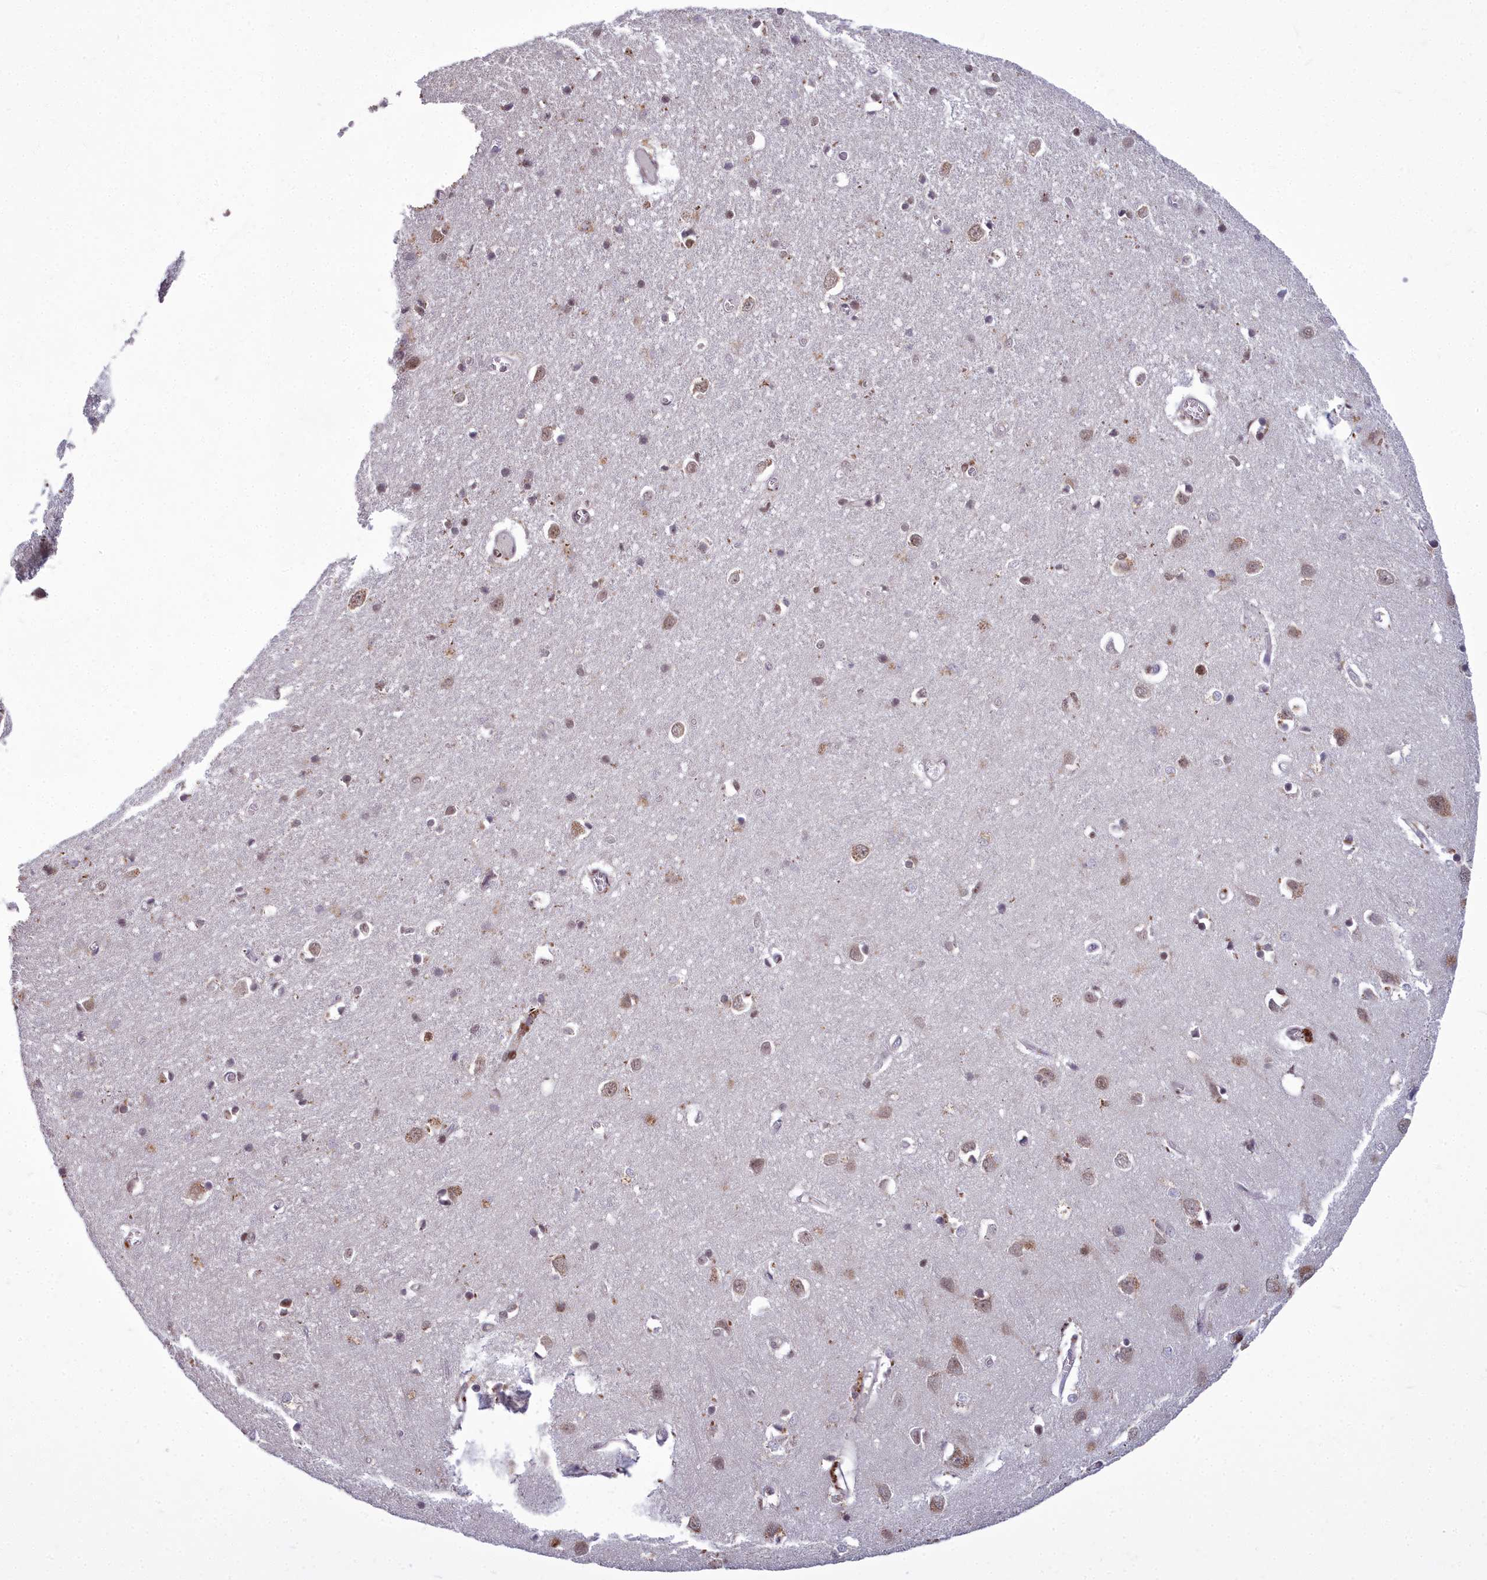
{"staining": {"intensity": "moderate", "quantity": ">75%", "location": "nuclear"}, "tissue": "cerebral cortex", "cell_type": "Endothelial cells", "image_type": "normal", "snomed": [{"axis": "morphology", "description": "Normal tissue, NOS"}, {"axis": "topography", "description": "Cerebral cortex"}], "caption": "An immunohistochemistry micrograph of normal tissue is shown. Protein staining in brown labels moderate nuclear positivity in cerebral cortex within endothelial cells.", "gene": "GMEB1", "patient": {"sex": "female", "age": 64}}